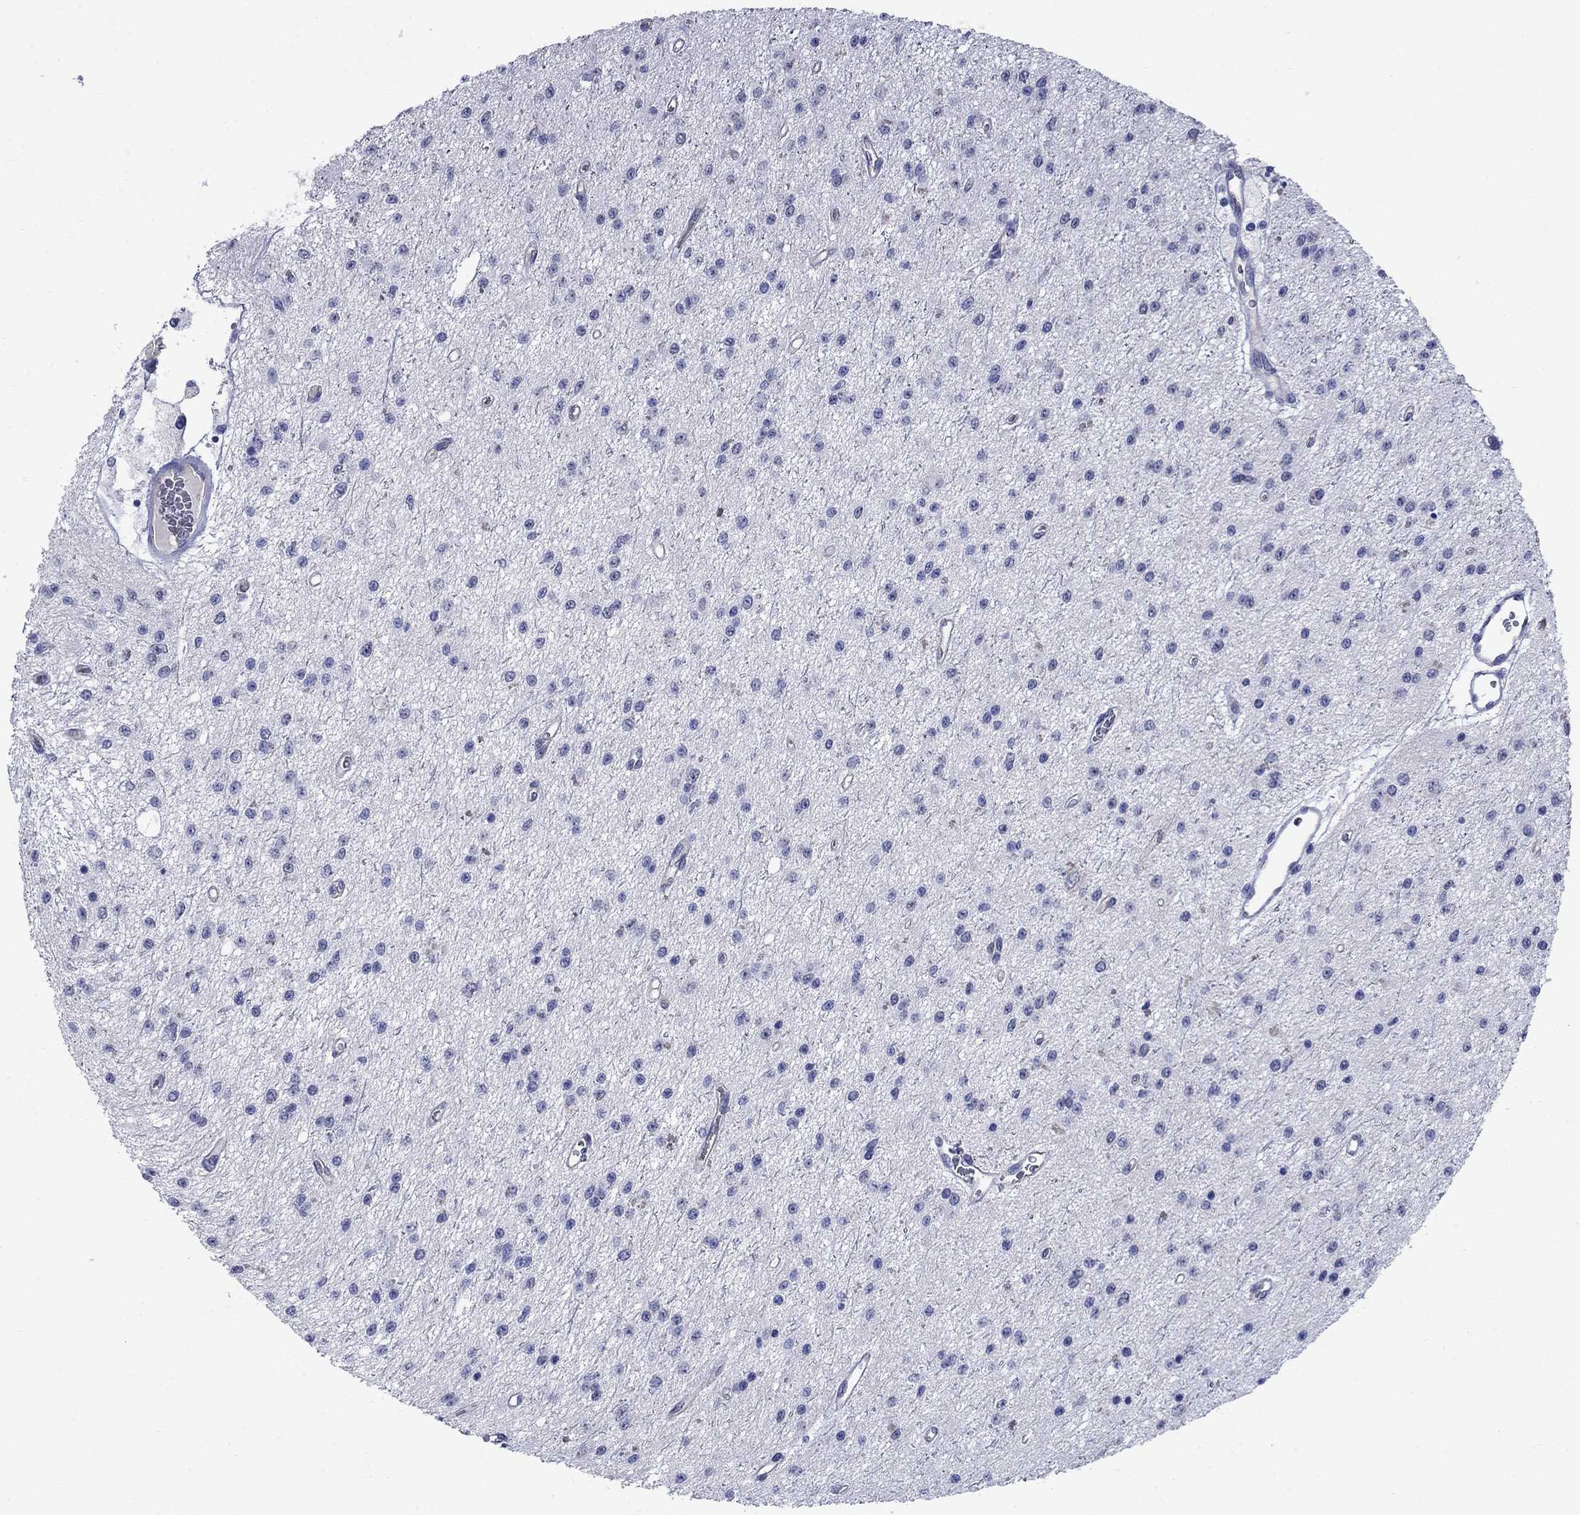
{"staining": {"intensity": "negative", "quantity": "none", "location": "none"}, "tissue": "glioma", "cell_type": "Tumor cells", "image_type": "cancer", "snomed": [{"axis": "morphology", "description": "Glioma, malignant, Low grade"}, {"axis": "topography", "description": "Brain"}], "caption": "IHC of malignant glioma (low-grade) shows no positivity in tumor cells.", "gene": "SMCP", "patient": {"sex": "female", "age": 45}}